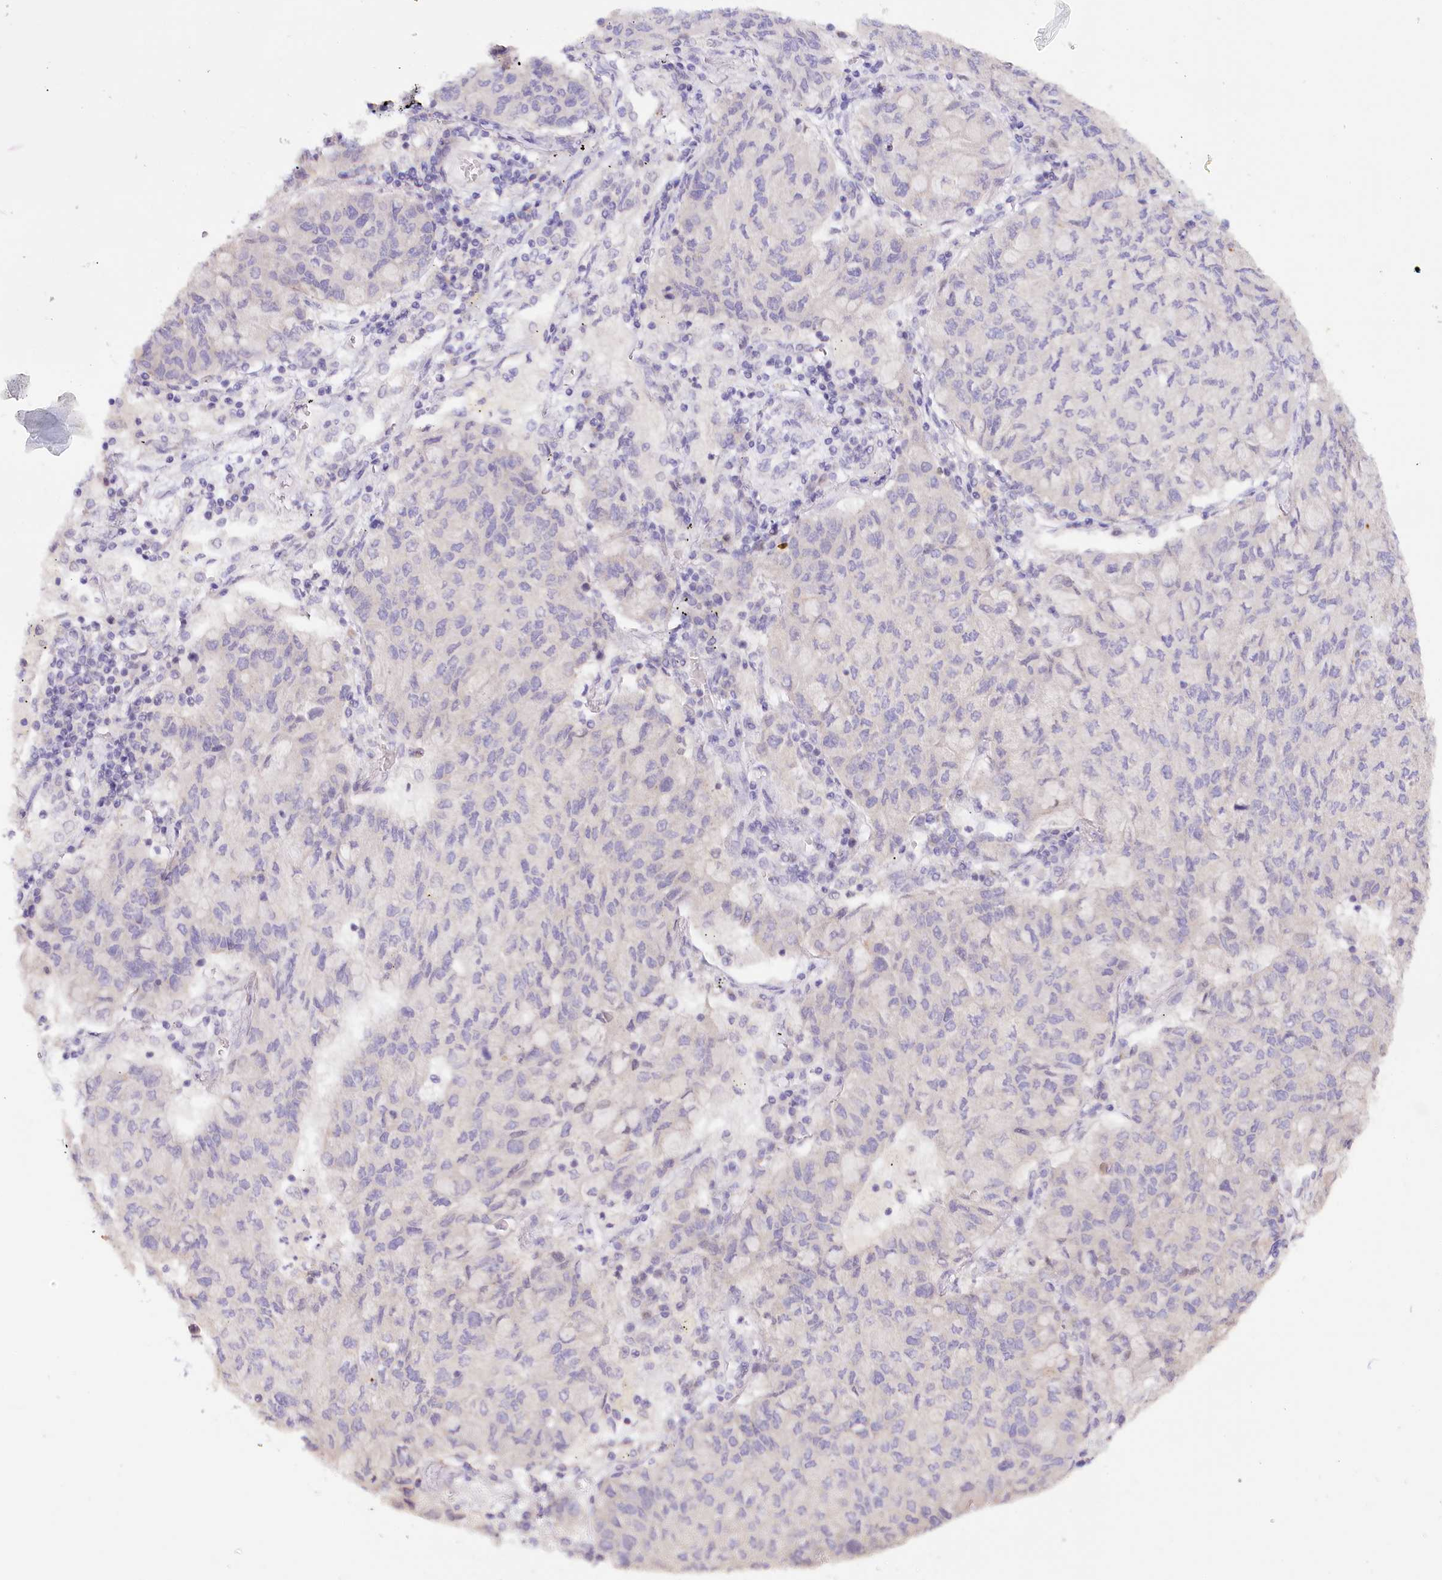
{"staining": {"intensity": "negative", "quantity": "none", "location": "none"}, "tissue": "lung cancer", "cell_type": "Tumor cells", "image_type": "cancer", "snomed": [{"axis": "morphology", "description": "Squamous cell carcinoma, NOS"}, {"axis": "topography", "description": "Lung"}], "caption": "IHC of squamous cell carcinoma (lung) reveals no expression in tumor cells. (DAB immunohistochemistry (IHC), high magnification).", "gene": "TP53", "patient": {"sex": "male", "age": 74}}